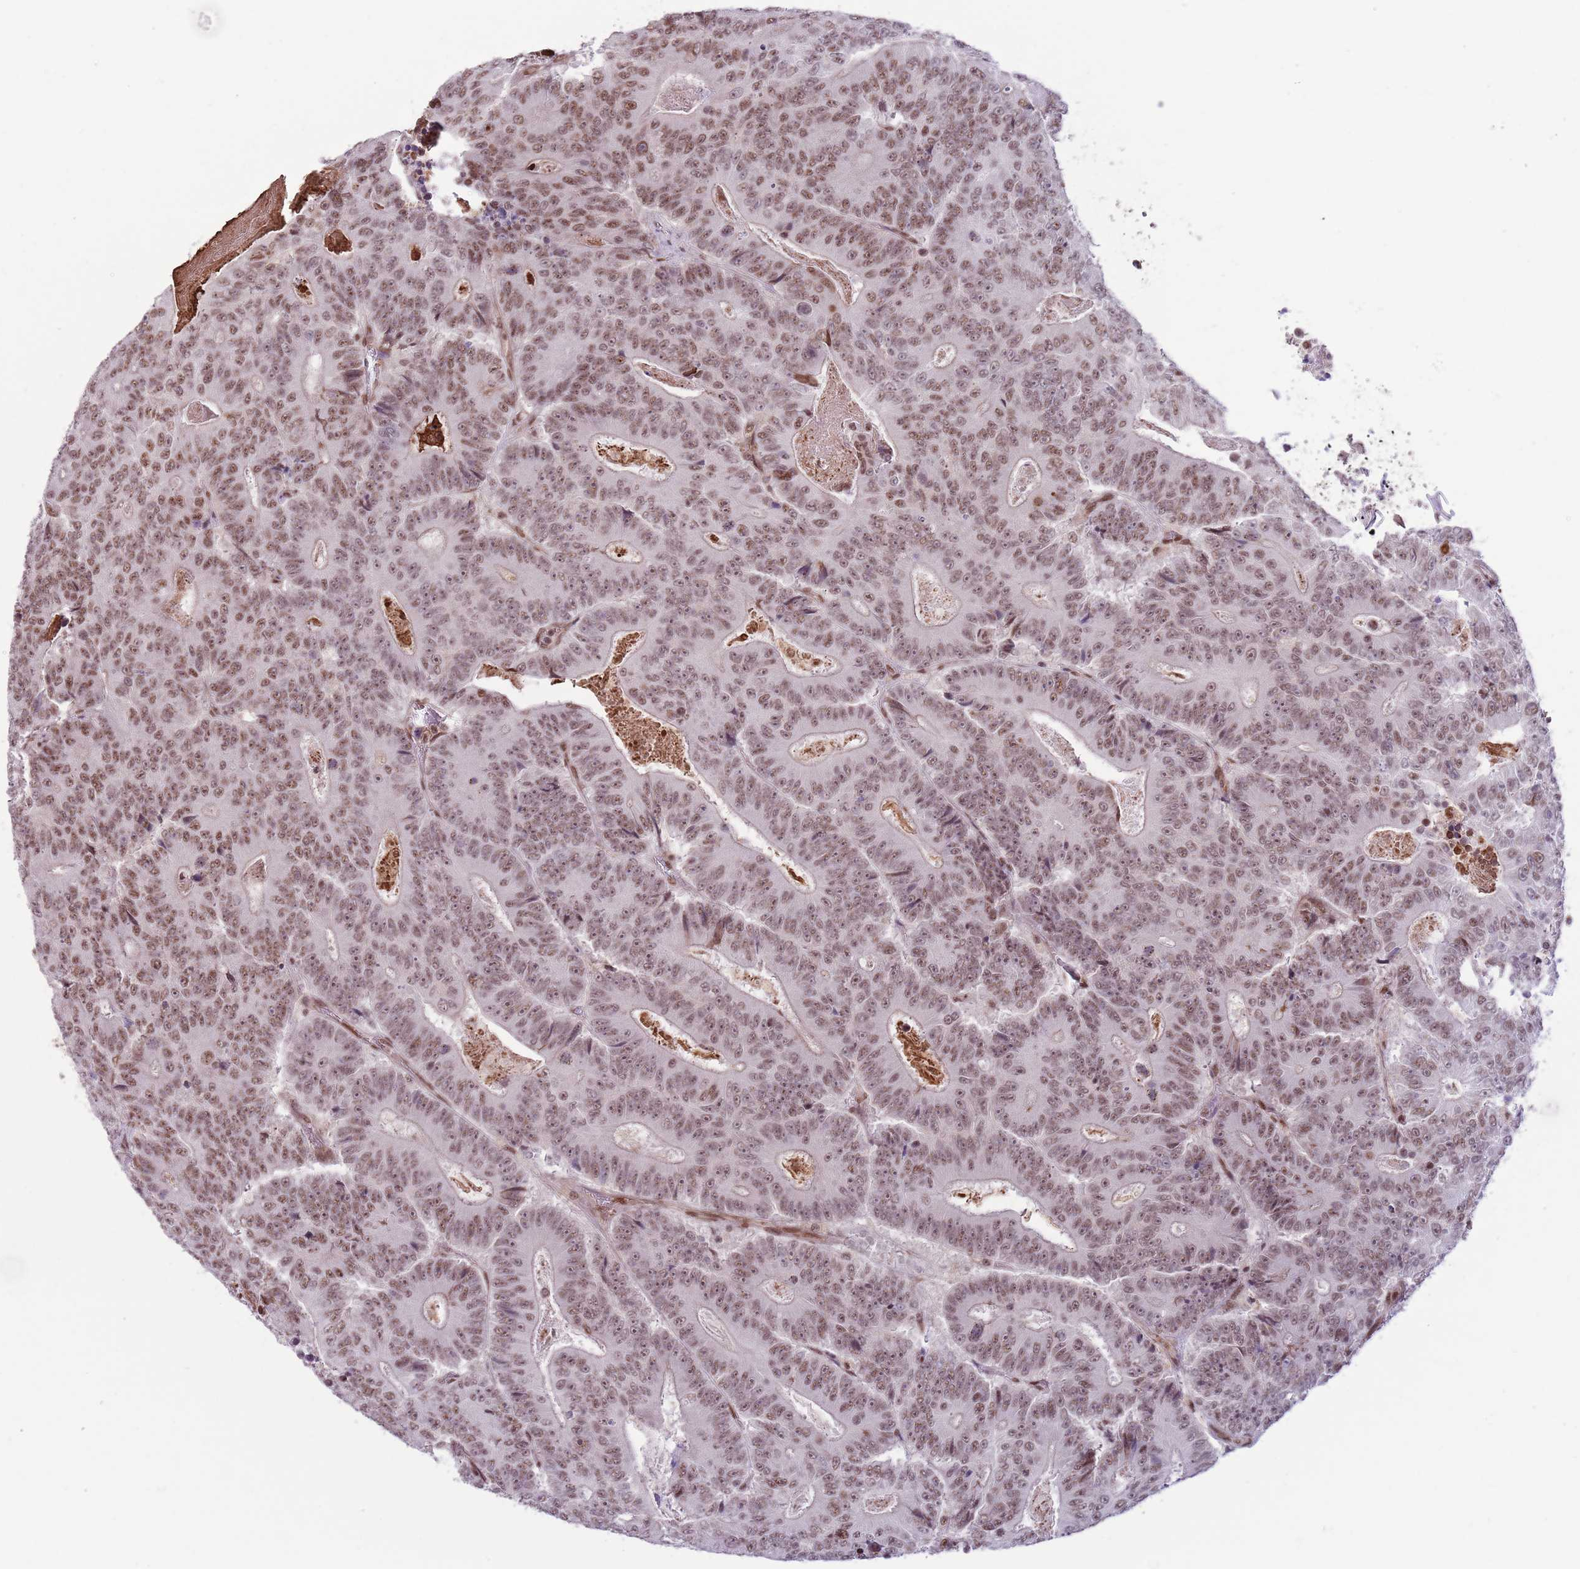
{"staining": {"intensity": "moderate", "quantity": ">75%", "location": "nuclear"}, "tissue": "colorectal cancer", "cell_type": "Tumor cells", "image_type": "cancer", "snomed": [{"axis": "morphology", "description": "Adenocarcinoma, NOS"}, {"axis": "topography", "description": "Colon"}], "caption": "The photomicrograph displays immunohistochemical staining of colorectal cancer (adenocarcinoma). There is moderate nuclear staining is present in approximately >75% of tumor cells.", "gene": "SIPA1L3", "patient": {"sex": "male", "age": 83}}